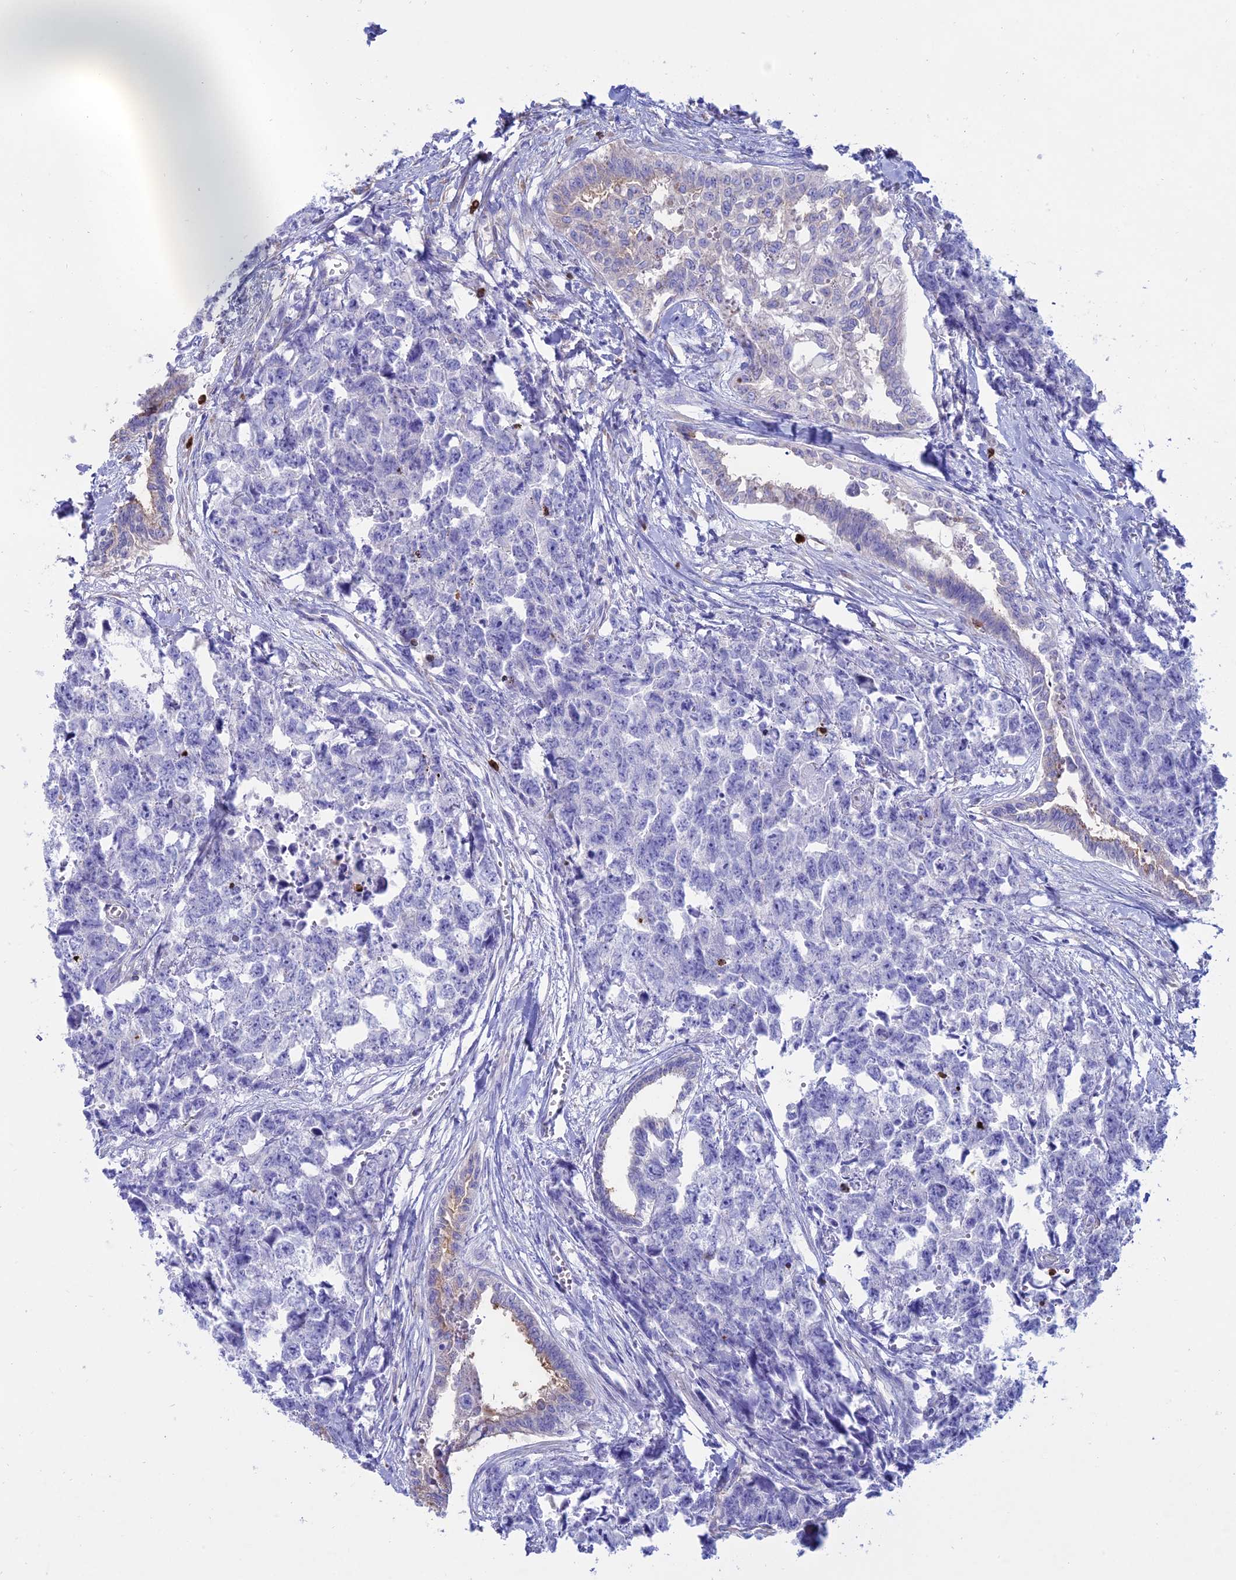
{"staining": {"intensity": "negative", "quantity": "none", "location": "none"}, "tissue": "testis cancer", "cell_type": "Tumor cells", "image_type": "cancer", "snomed": [{"axis": "morphology", "description": "Carcinoma, Embryonal, NOS"}, {"axis": "topography", "description": "Testis"}], "caption": "Tumor cells are negative for protein expression in human testis cancer.", "gene": "OR2AE1", "patient": {"sex": "male", "age": 31}}